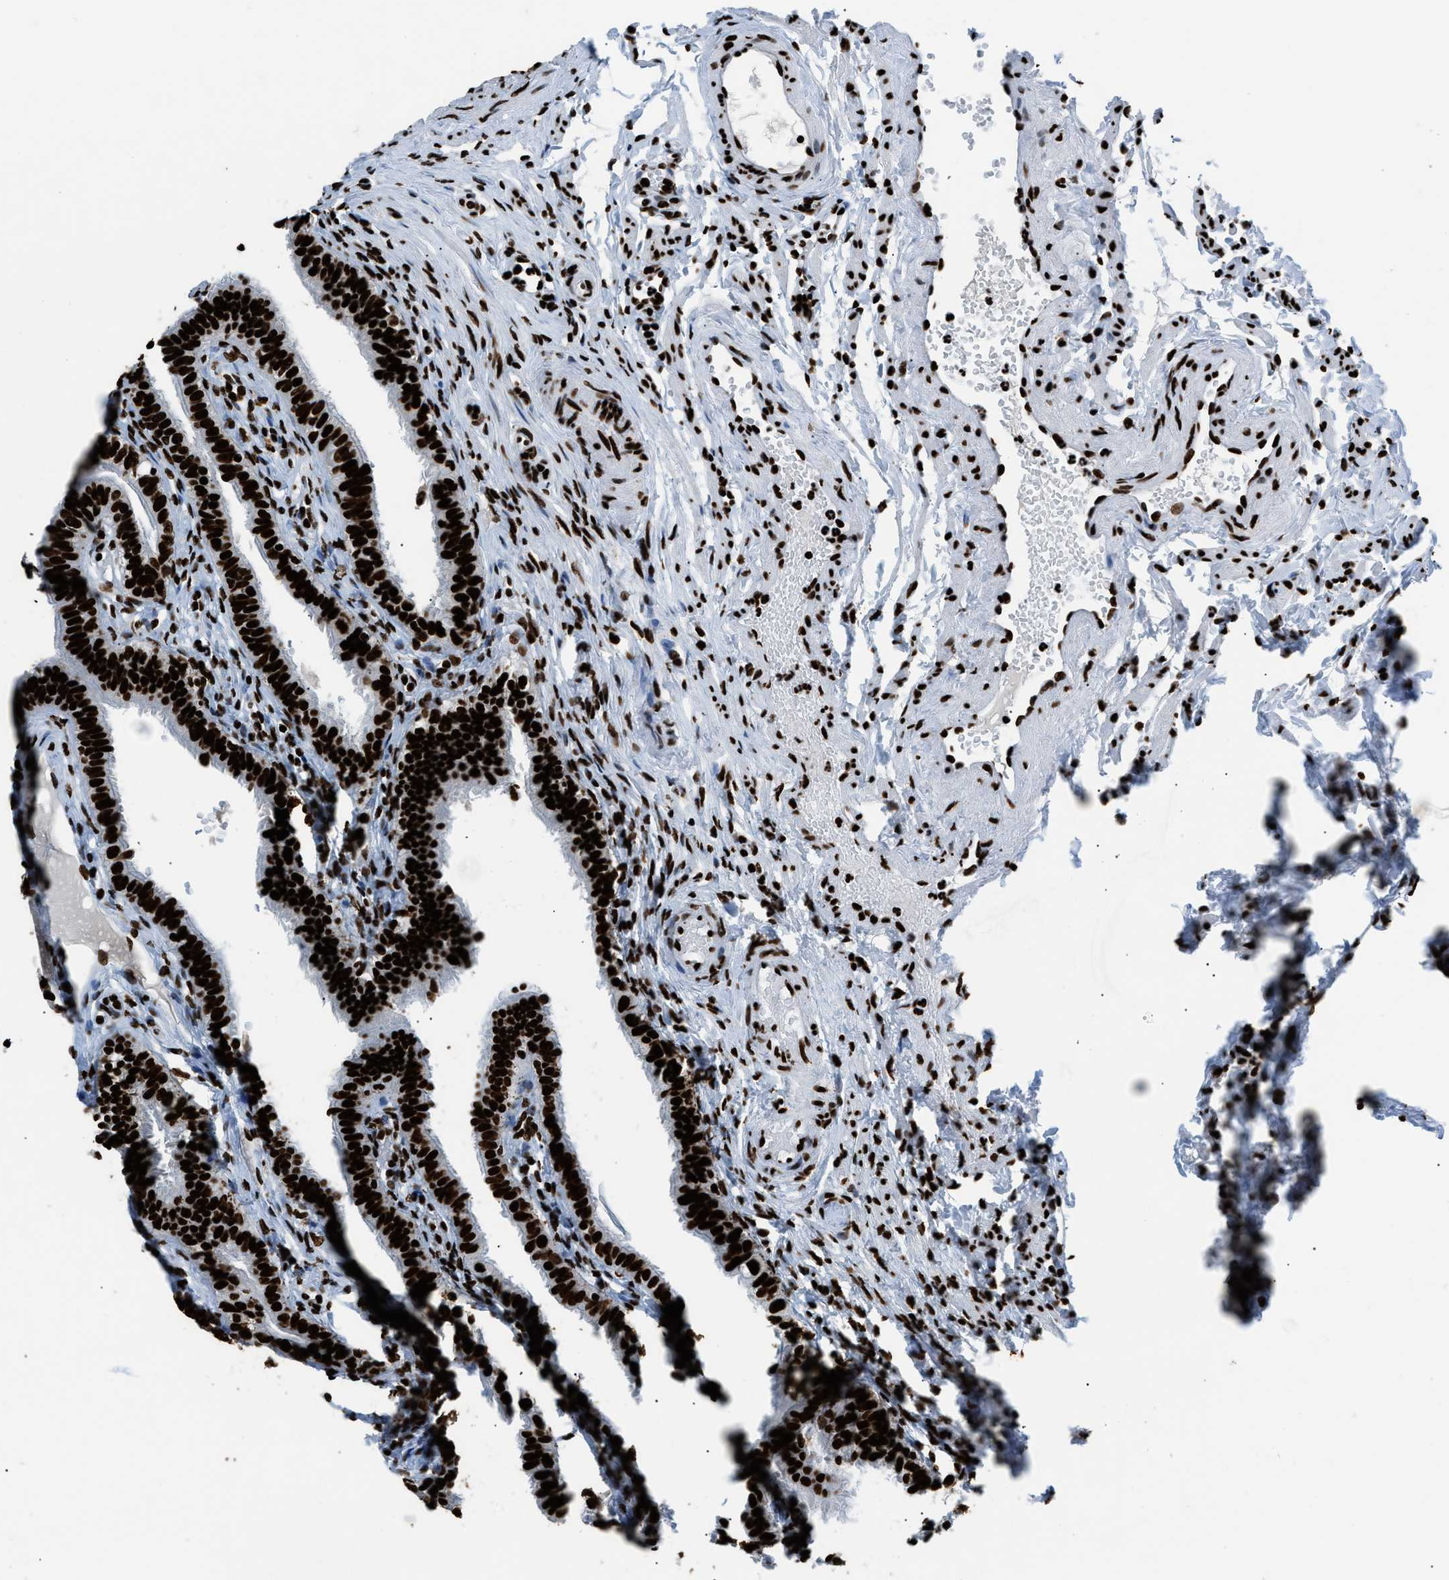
{"staining": {"intensity": "strong", "quantity": ">75%", "location": "nuclear"}, "tissue": "fallopian tube", "cell_type": "Glandular cells", "image_type": "normal", "snomed": [{"axis": "morphology", "description": "Normal tissue, NOS"}, {"axis": "morphology", "description": "Dermoid, NOS"}, {"axis": "topography", "description": "Fallopian tube"}], "caption": "Fallopian tube stained with DAB (3,3'-diaminobenzidine) immunohistochemistry shows high levels of strong nuclear positivity in about >75% of glandular cells. (DAB (3,3'-diaminobenzidine) IHC, brown staining for protein, blue staining for nuclei).", "gene": "HNRNPM", "patient": {"sex": "female", "age": 33}}